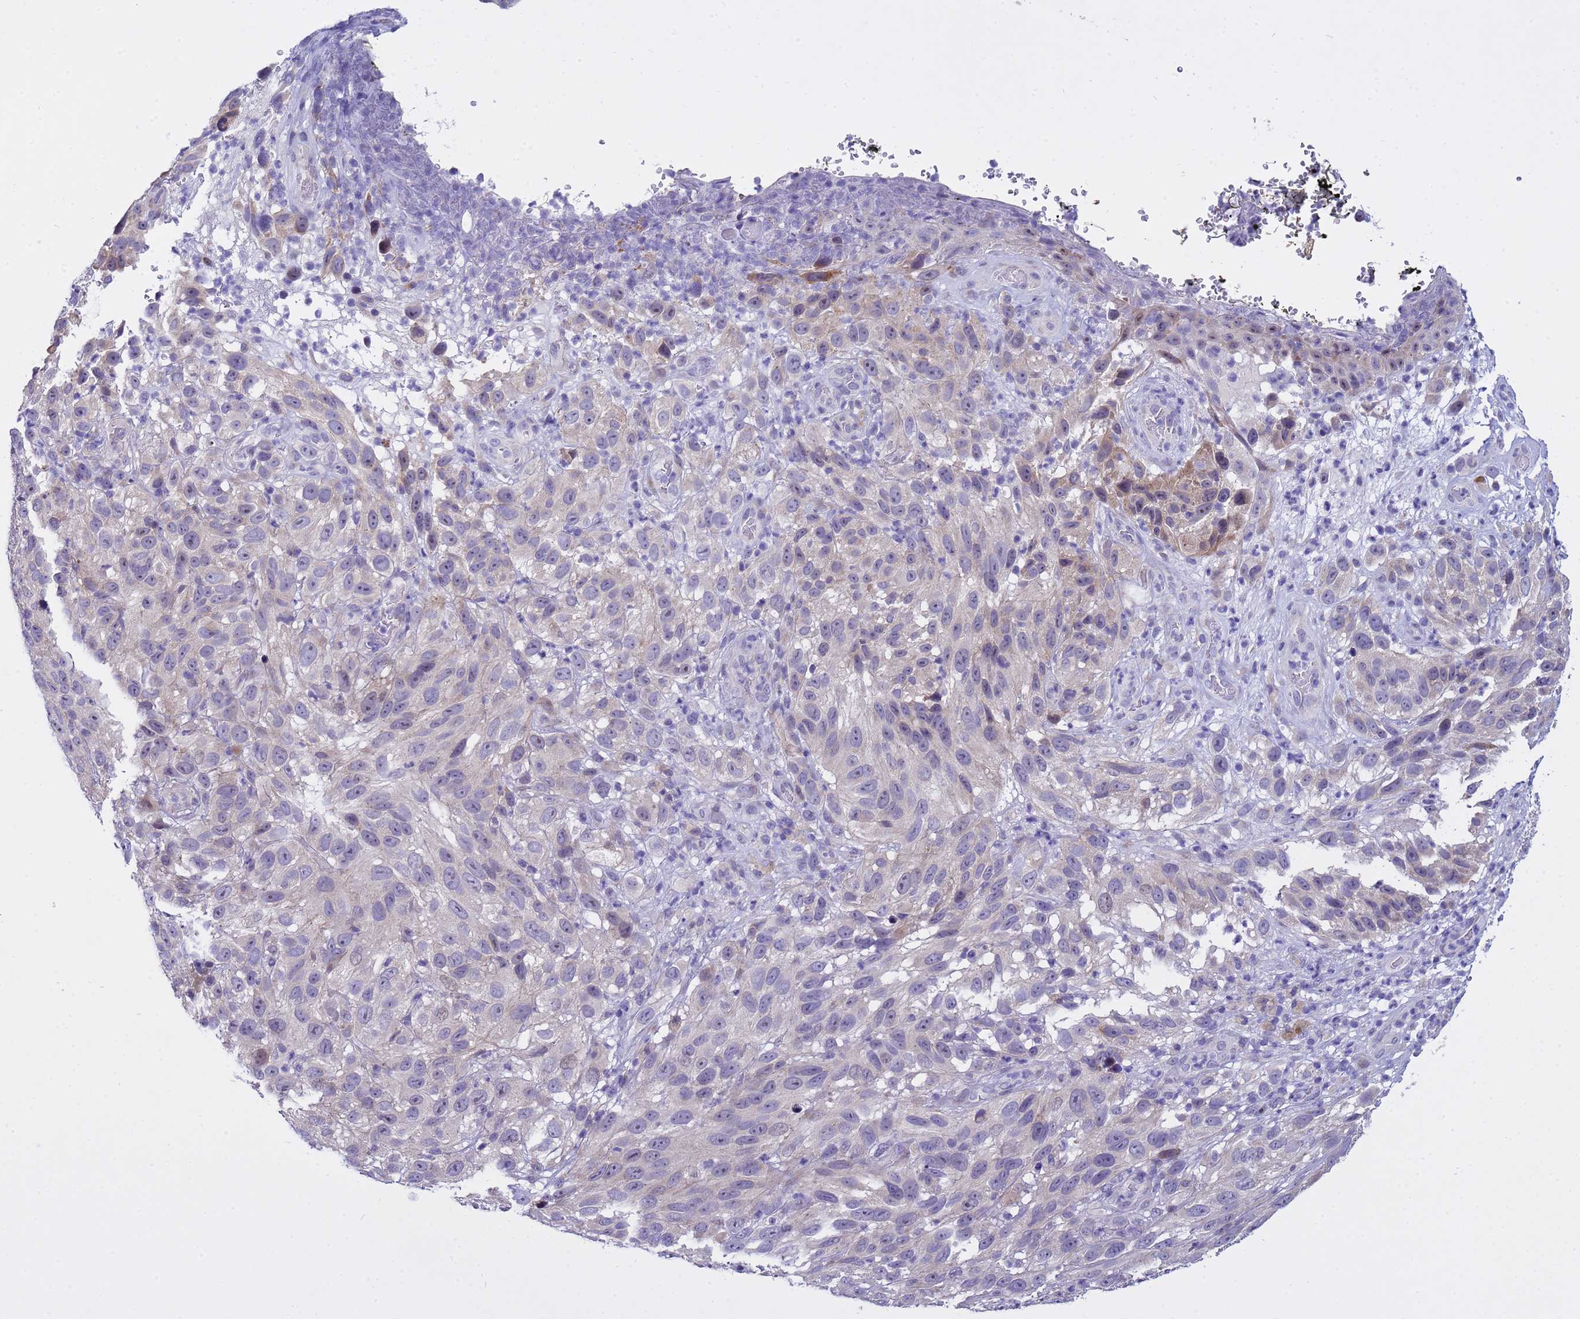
{"staining": {"intensity": "weak", "quantity": "<25%", "location": "cytoplasmic/membranous"}, "tissue": "melanoma", "cell_type": "Tumor cells", "image_type": "cancer", "snomed": [{"axis": "morphology", "description": "Malignant melanoma, NOS"}, {"axis": "topography", "description": "Skin"}], "caption": "Immunohistochemistry image of neoplastic tissue: human malignant melanoma stained with DAB (3,3'-diaminobenzidine) displays no significant protein positivity in tumor cells.", "gene": "IGSF11", "patient": {"sex": "female", "age": 96}}